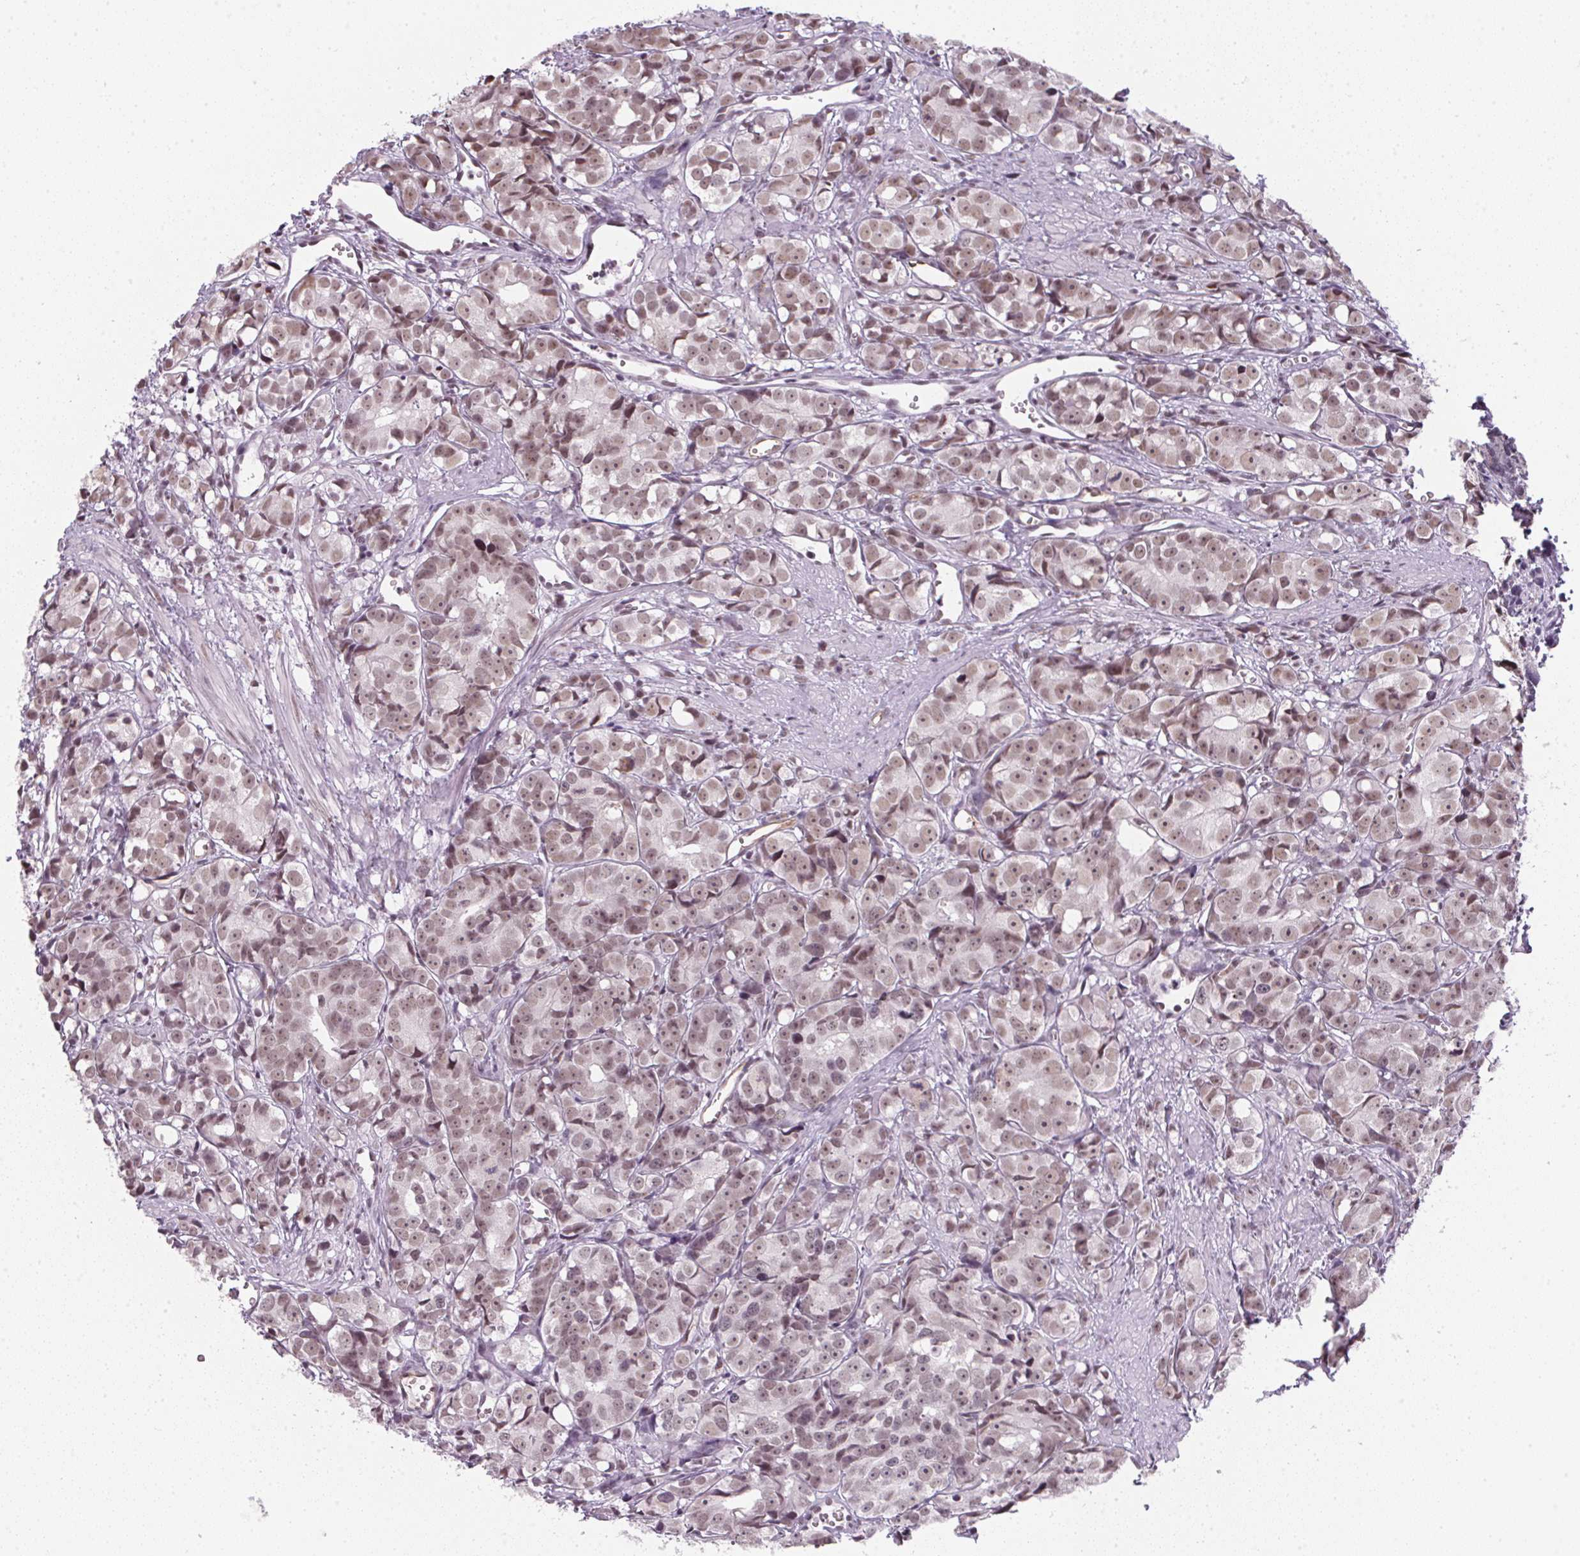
{"staining": {"intensity": "moderate", "quantity": ">75%", "location": "nuclear"}, "tissue": "prostate cancer", "cell_type": "Tumor cells", "image_type": "cancer", "snomed": [{"axis": "morphology", "description": "Adenocarcinoma, High grade"}, {"axis": "topography", "description": "Prostate"}], "caption": "An immunohistochemistry (IHC) micrograph of tumor tissue is shown. Protein staining in brown labels moderate nuclear positivity in high-grade adenocarcinoma (prostate) within tumor cells. Using DAB (brown) and hematoxylin (blue) stains, captured at high magnification using brightfield microscopy.", "gene": "SRSF7", "patient": {"sex": "male", "age": 77}}